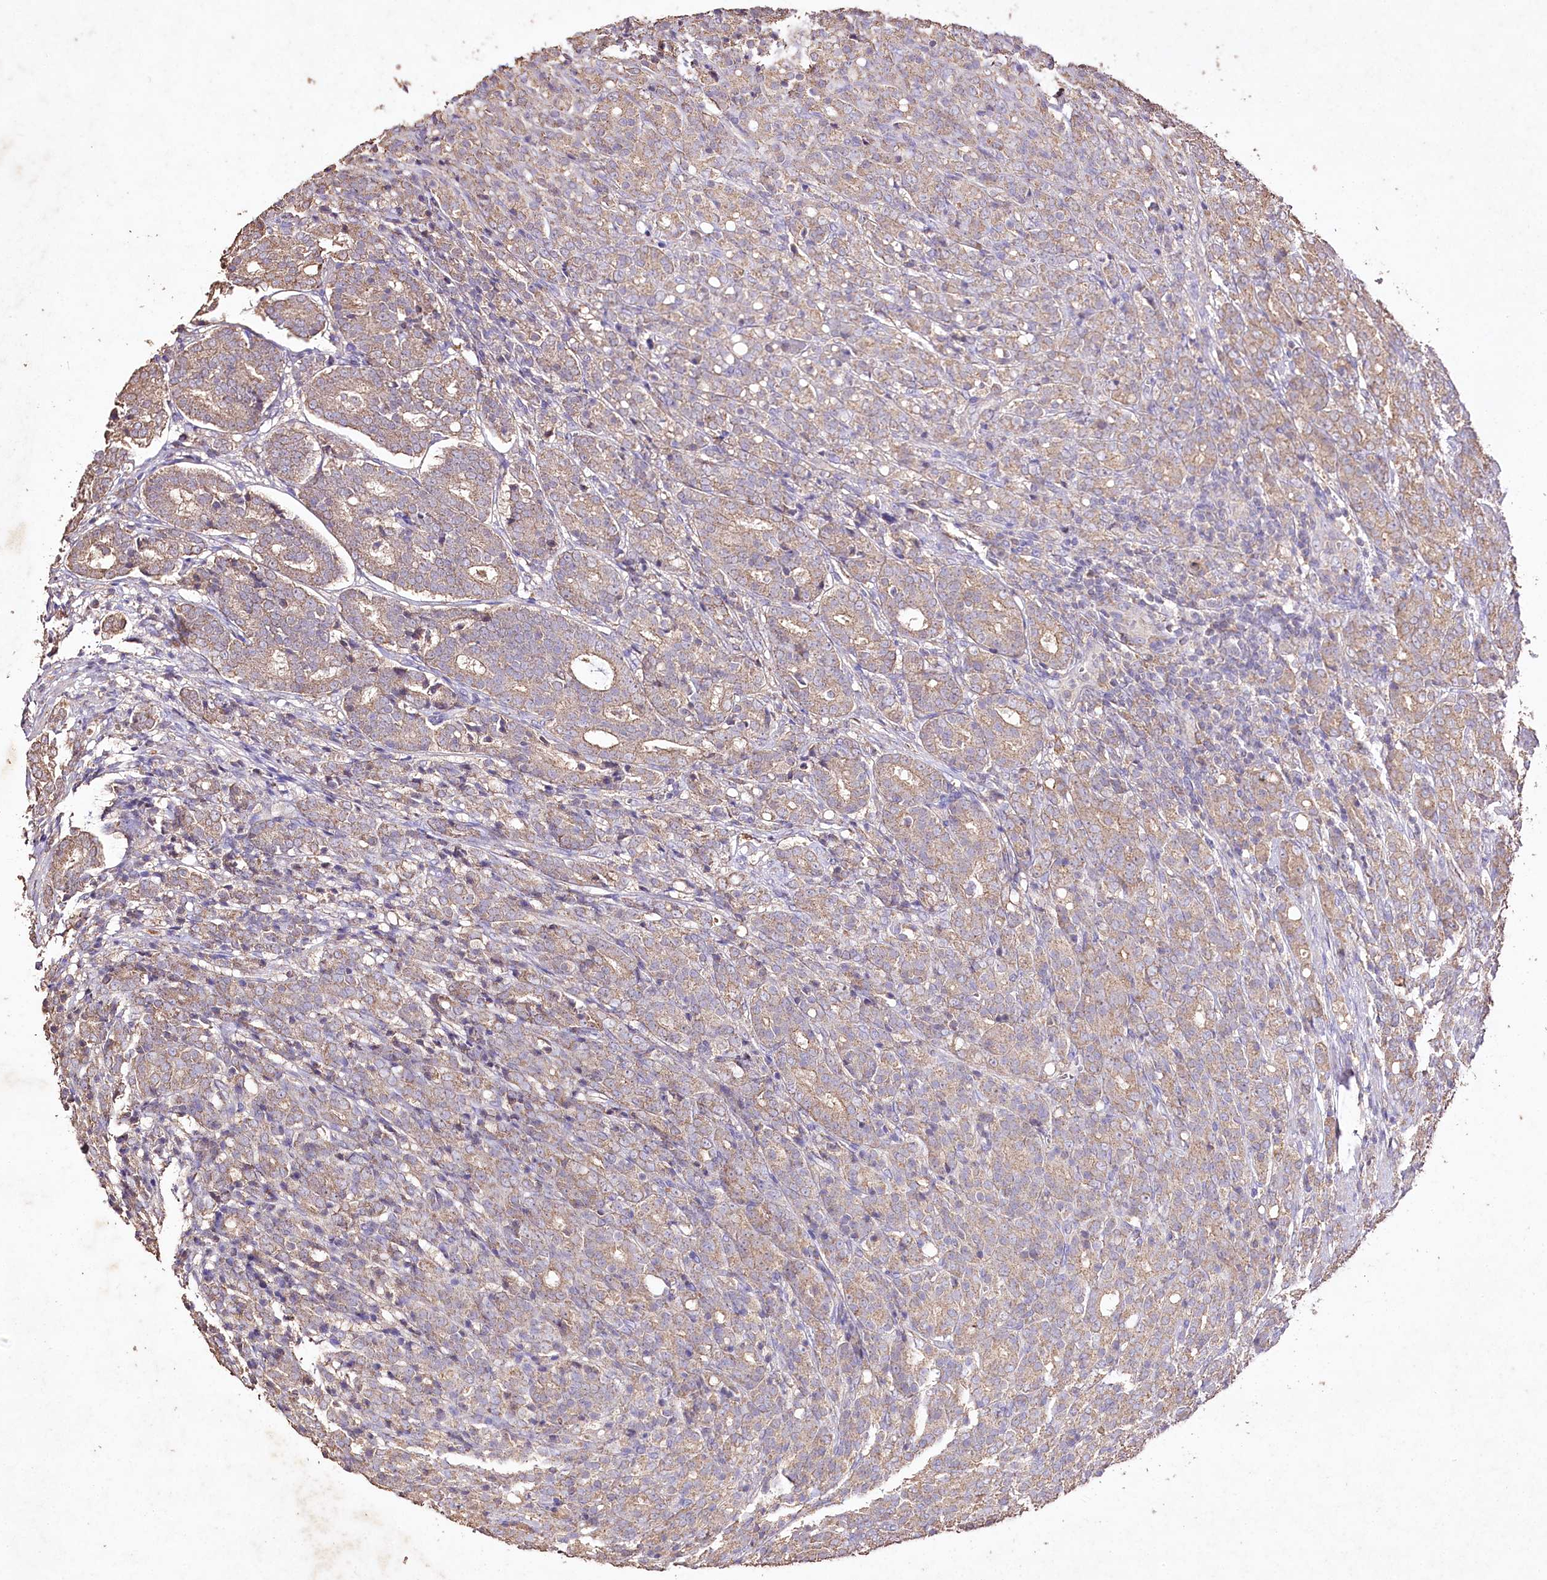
{"staining": {"intensity": "weak", "quantity": ">75%", "location": "cytoplasmic/membranous"}, "tissue": "prostate cancer", "cell_type": "Tumor cells", "image_type": "cancer", "snomed": [{"axis": "morphology", "description": "Adenocarcinoma, High grade"}, {"axis": "topography", "description": "Prostate"}], "caption": "Prostate cancer stained with immunohistochemistry exhibits weak cytoplasmic/membranous positivity in about >75% of tumor cells.", "gene": "IREB2", "patient": {"sex": "male", "age": 62}}